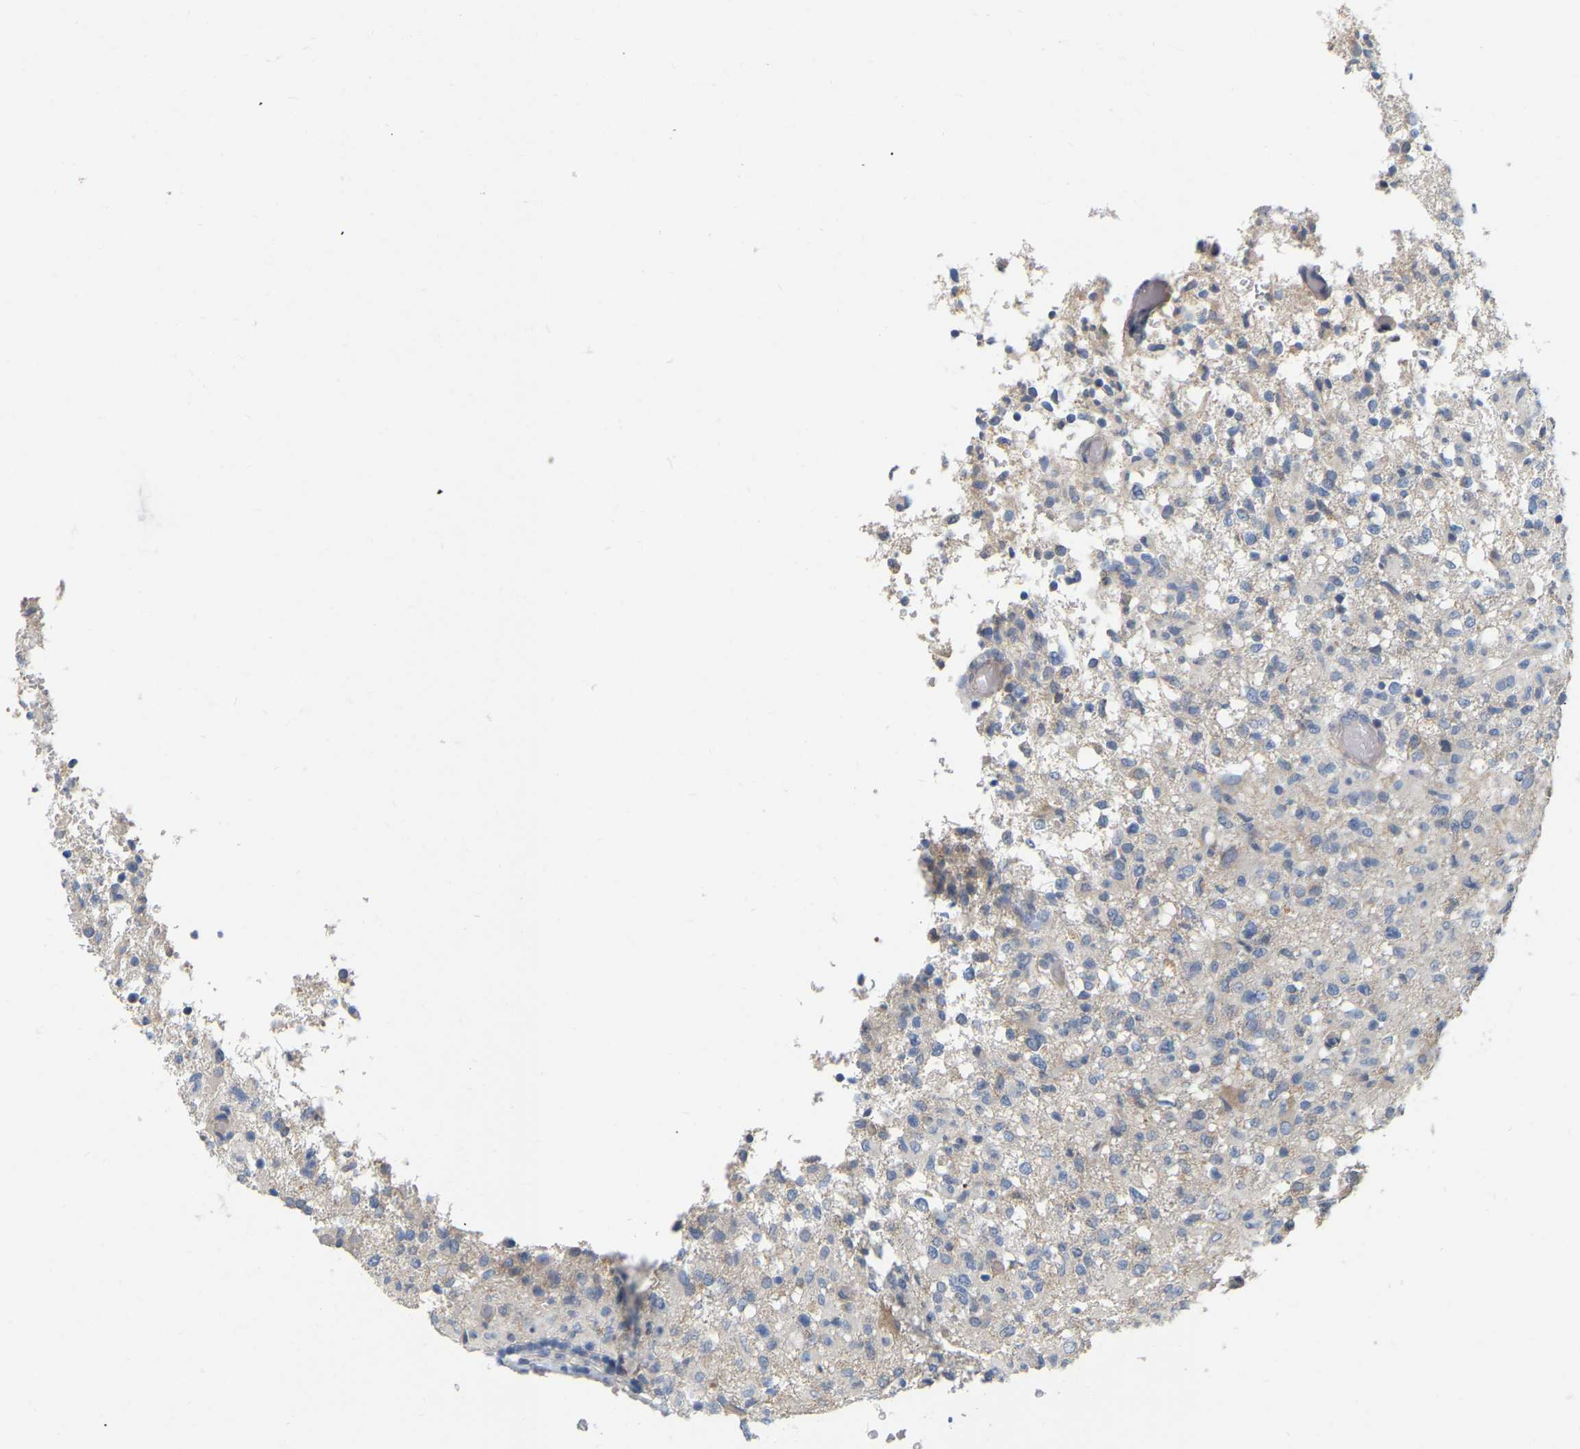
{"staining": {"intensity": "moderate", "quantity": "<25%", "location": "cytoplasmic/membranous"}, "tissue": "glioma", "cell_type": "Tumor cells", "image_type": "cancer", "snomed": [{"axis": "morphology", "description": "Glioma, malignant, High grade"}, {"axis": "topography", "description": "Brain"}], "caption": "A photomicrograph of human malignant glioma (high-grade) stained for a protein exhibits moderate cytoplasmic/membranous brown staining in tumor cells. (brown staining indicates protein expression, while blue staining denotes nuclei).", "gene": "SSH1", "patient": {"sex": "female", "age": 57}}